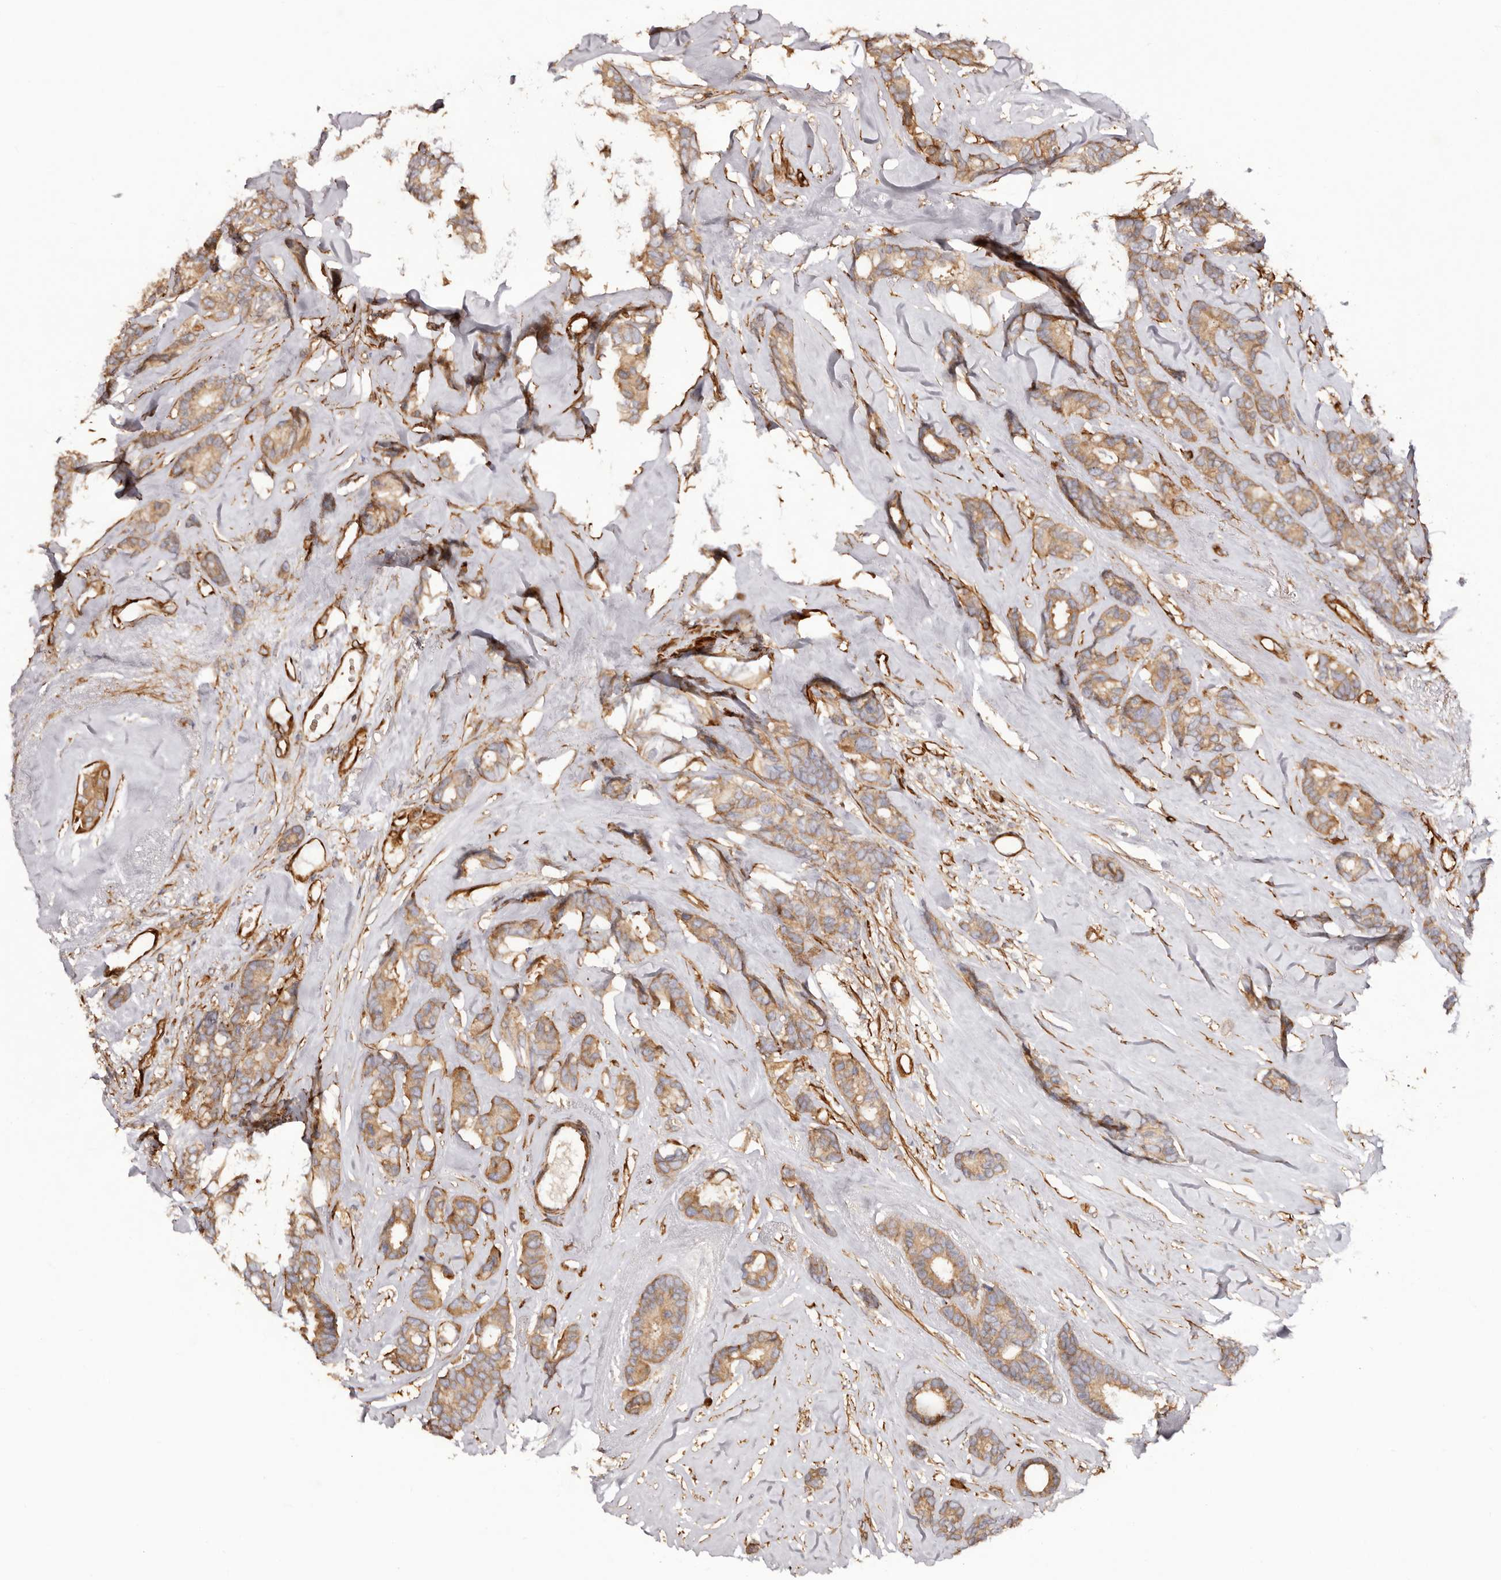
{"staining": {"intensity": "moderate", "quantity": ">75%", "location": "cytoplasmic/membranous"}, "tissue": "breast cancer", "cell_type": "Tumor cells", "image_type": "cancer", "snomed": [{"axis": "morphology", "description": "Duct carcinoma"}, {"axis": "topography", "description": "Breast"}], "caption": "Immunohistochemical staining of human breast infiltrating ductal carcinoma exhibits medium levels of moderate cytoplasmic/membranous positivity in approximately >75% of tumor cells.", "gene": "RPS6", "patient": {"sex": "female", "age": 87}}